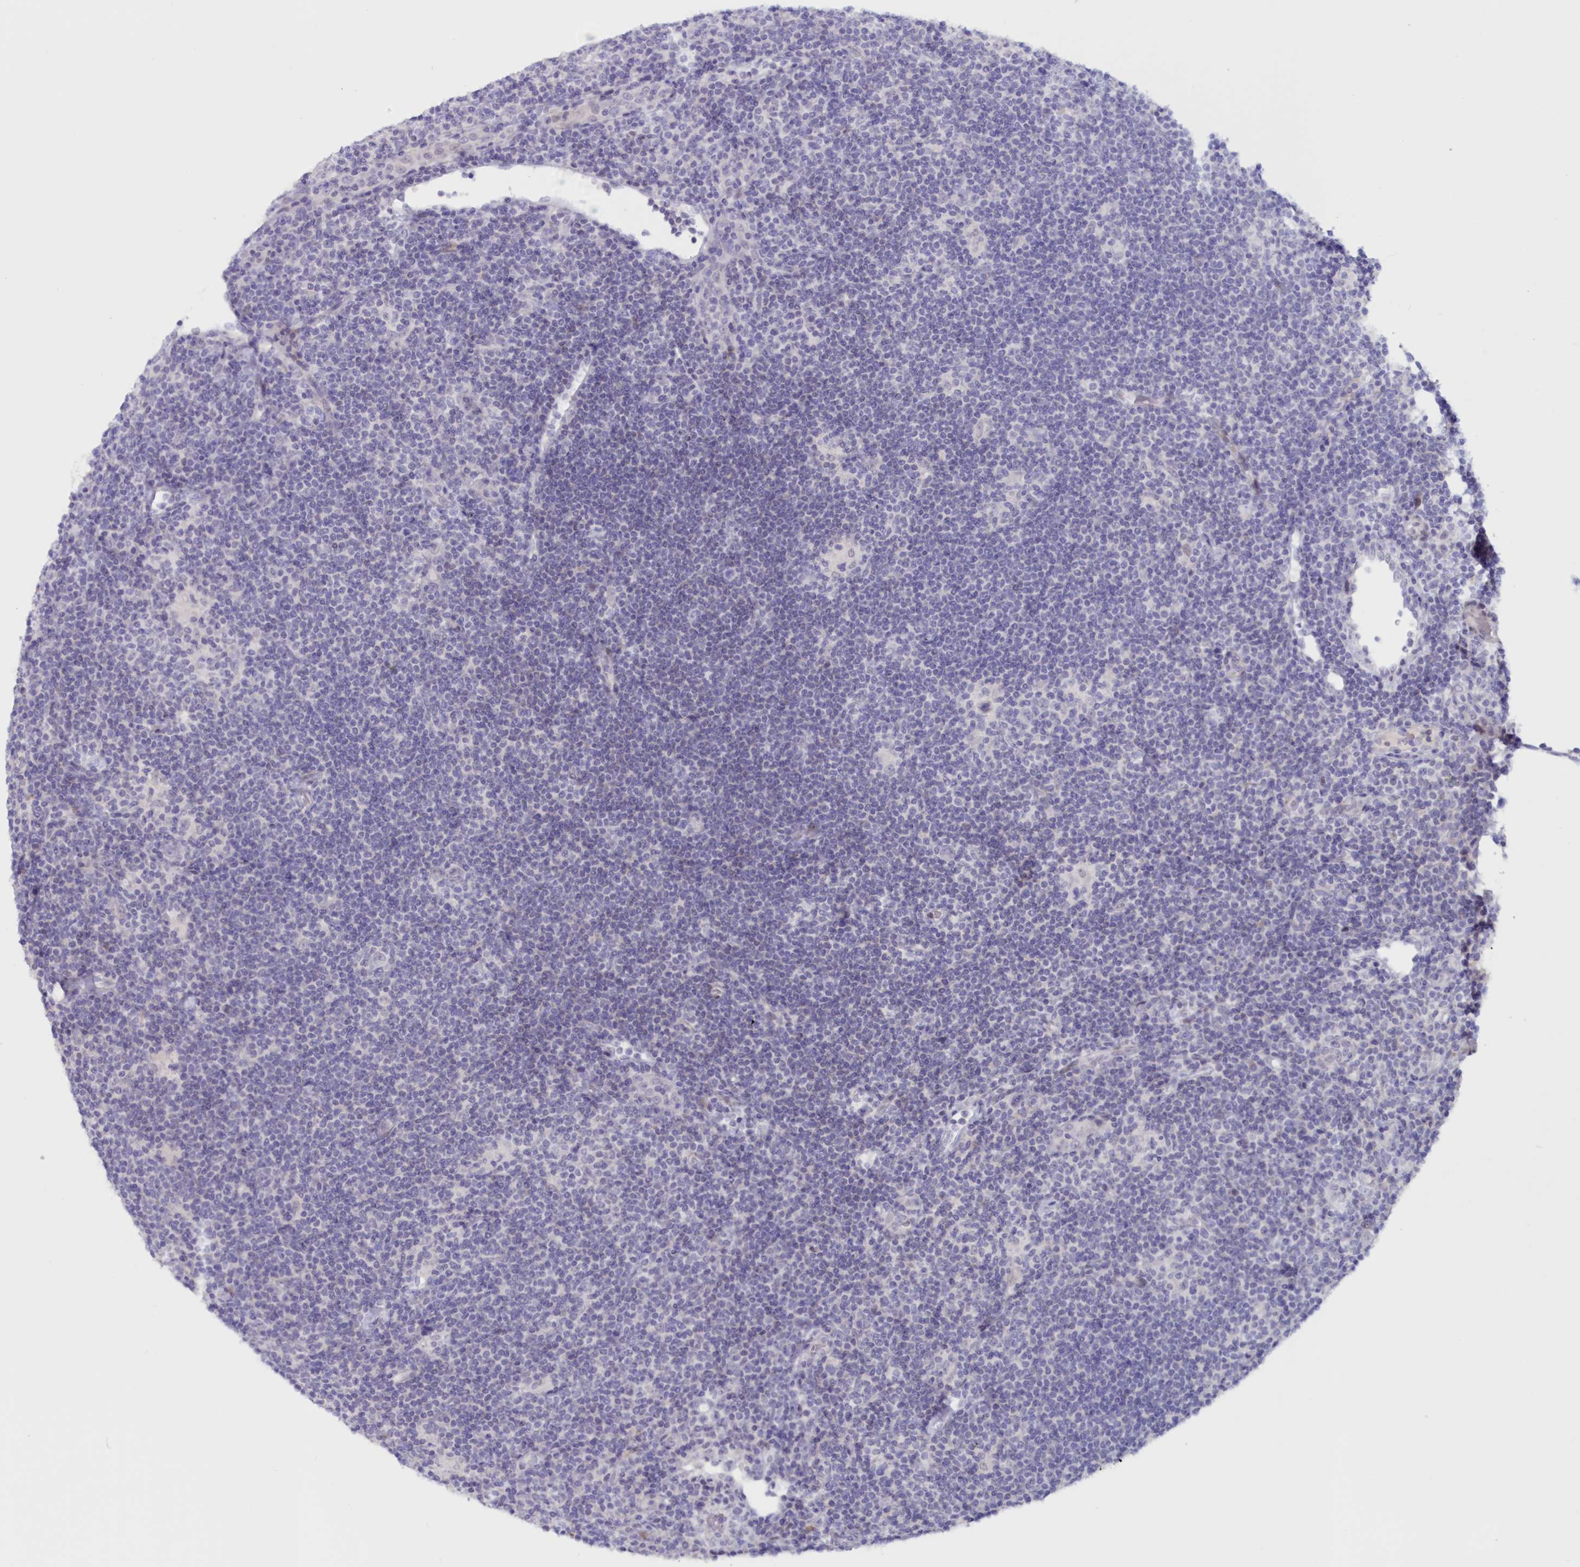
{"staining": {"intensity": "negative", "quantity": "none", "location": "none"}, "tissue": "lymphoma", "cell_type": "Tumor cells", "image_type": "cancer", "snomed": [{"axis": "morphology", "description": "Hodgkin's disease, NOS"}, {"axis": "topography", "description": "Lymph node"}], "caption": "This is a image of IHC staining of Hodgkin's disease, which shows no staining in tumor cells.", "gene": "SNED1", "patient": {"sex": "female", "age": 57}}